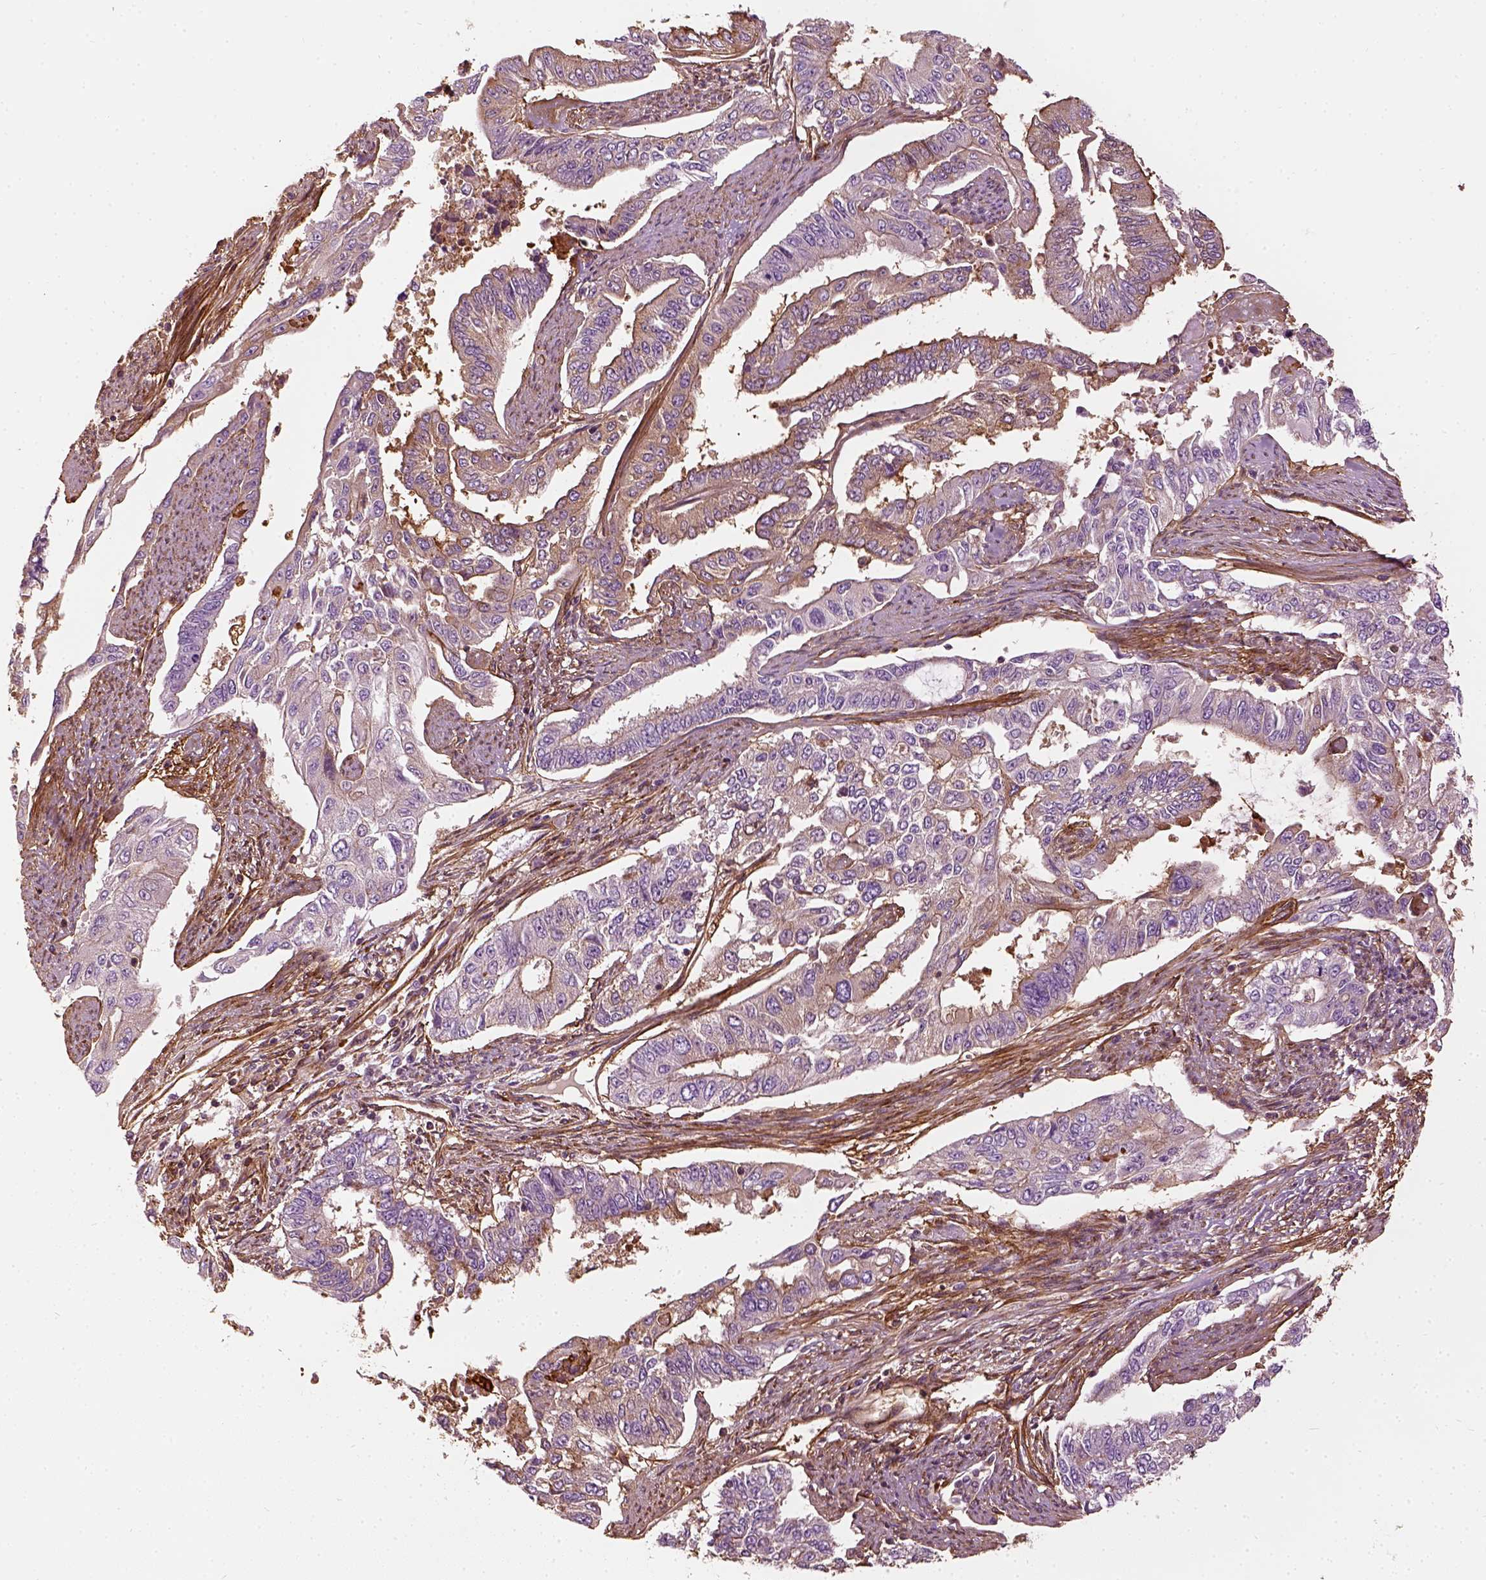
{"staining": {"intensity": "moderate", "quantity": "<25%", "location": "cytoplasmic/membranous"}, "tissue": "endometrial cancer", "cell_type": "Tumor cells", "image_type": "cancer", "snomed": [{"axis": "morphology", "description": "Adenocarcinoma, NOS"}, {"axis": "topography", "description": "Uterus"}], "caption": "Immunohistochemistry (IHC) (DAB) staining of endometrial adenocarcinoma reveals moderate cytoplasmic/membranous protein staining in approximately <25% of tumor cells.", "gene": "COL6A2", "patient": {"sex": "female", "age": 59}}